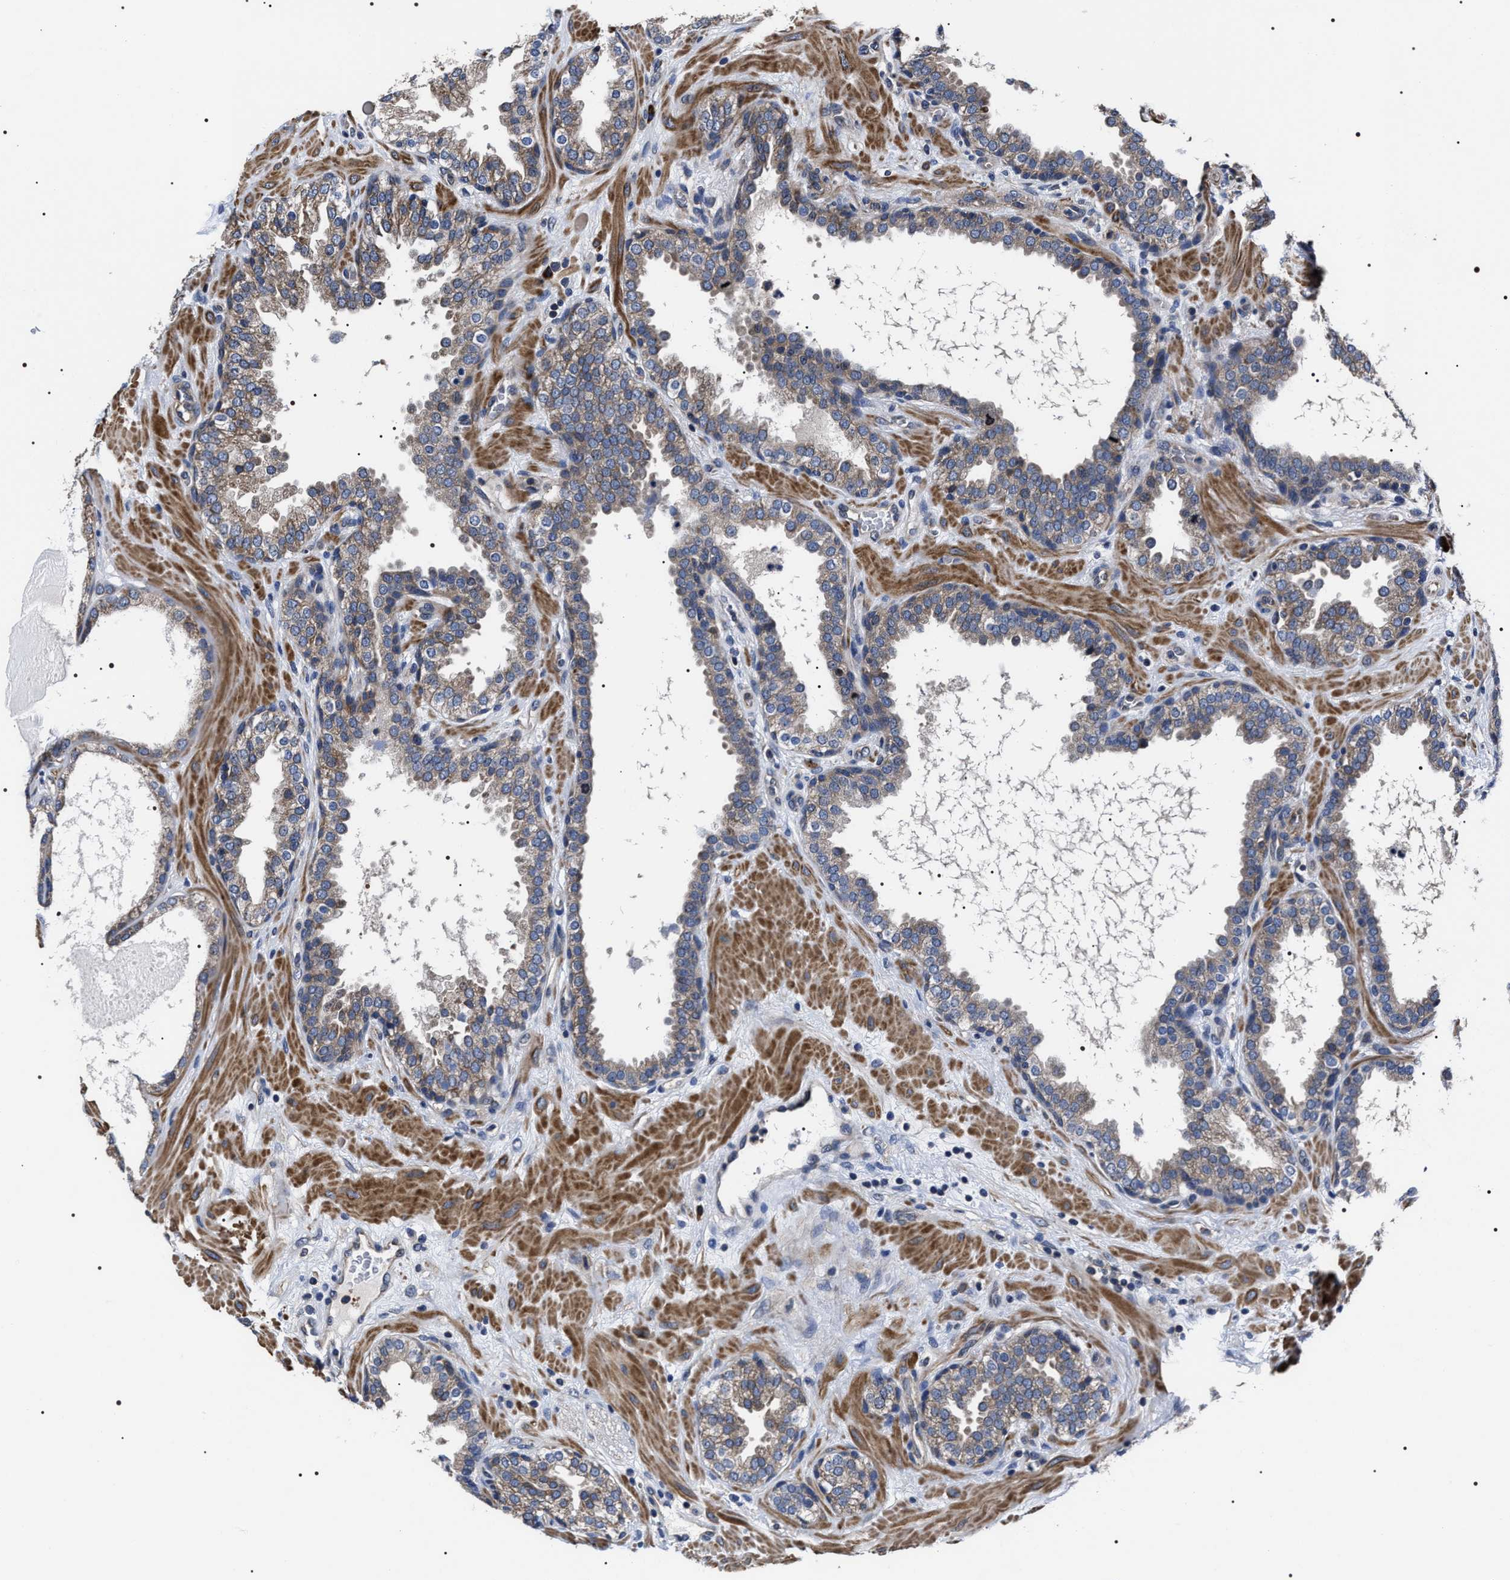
{"staining": {"intensity": "weak", "quantity": "25%-75%", "location": "cytoplasmic/membranous"}, "tissue": "prostate", "cell_type": "Glandular cells", "image_type": "normal", "snomed": [{"axis": "morphology", "description": "Normal tissue, NOS"}, {"axis": "topography", "description": "Prostate"}], "caption": "Immunohistochemical staining of normal prostate exhibits weak cytoplasmic/membranous protein staining in approximately 25%-75% of glandular cells. The staining is performed using DAB brown chromogen to label protein expression. The nuclei are counter-stained blue using hematoxylin.", "gene": "MIS18A", "patient": {"sex": "male", "age": 51}}